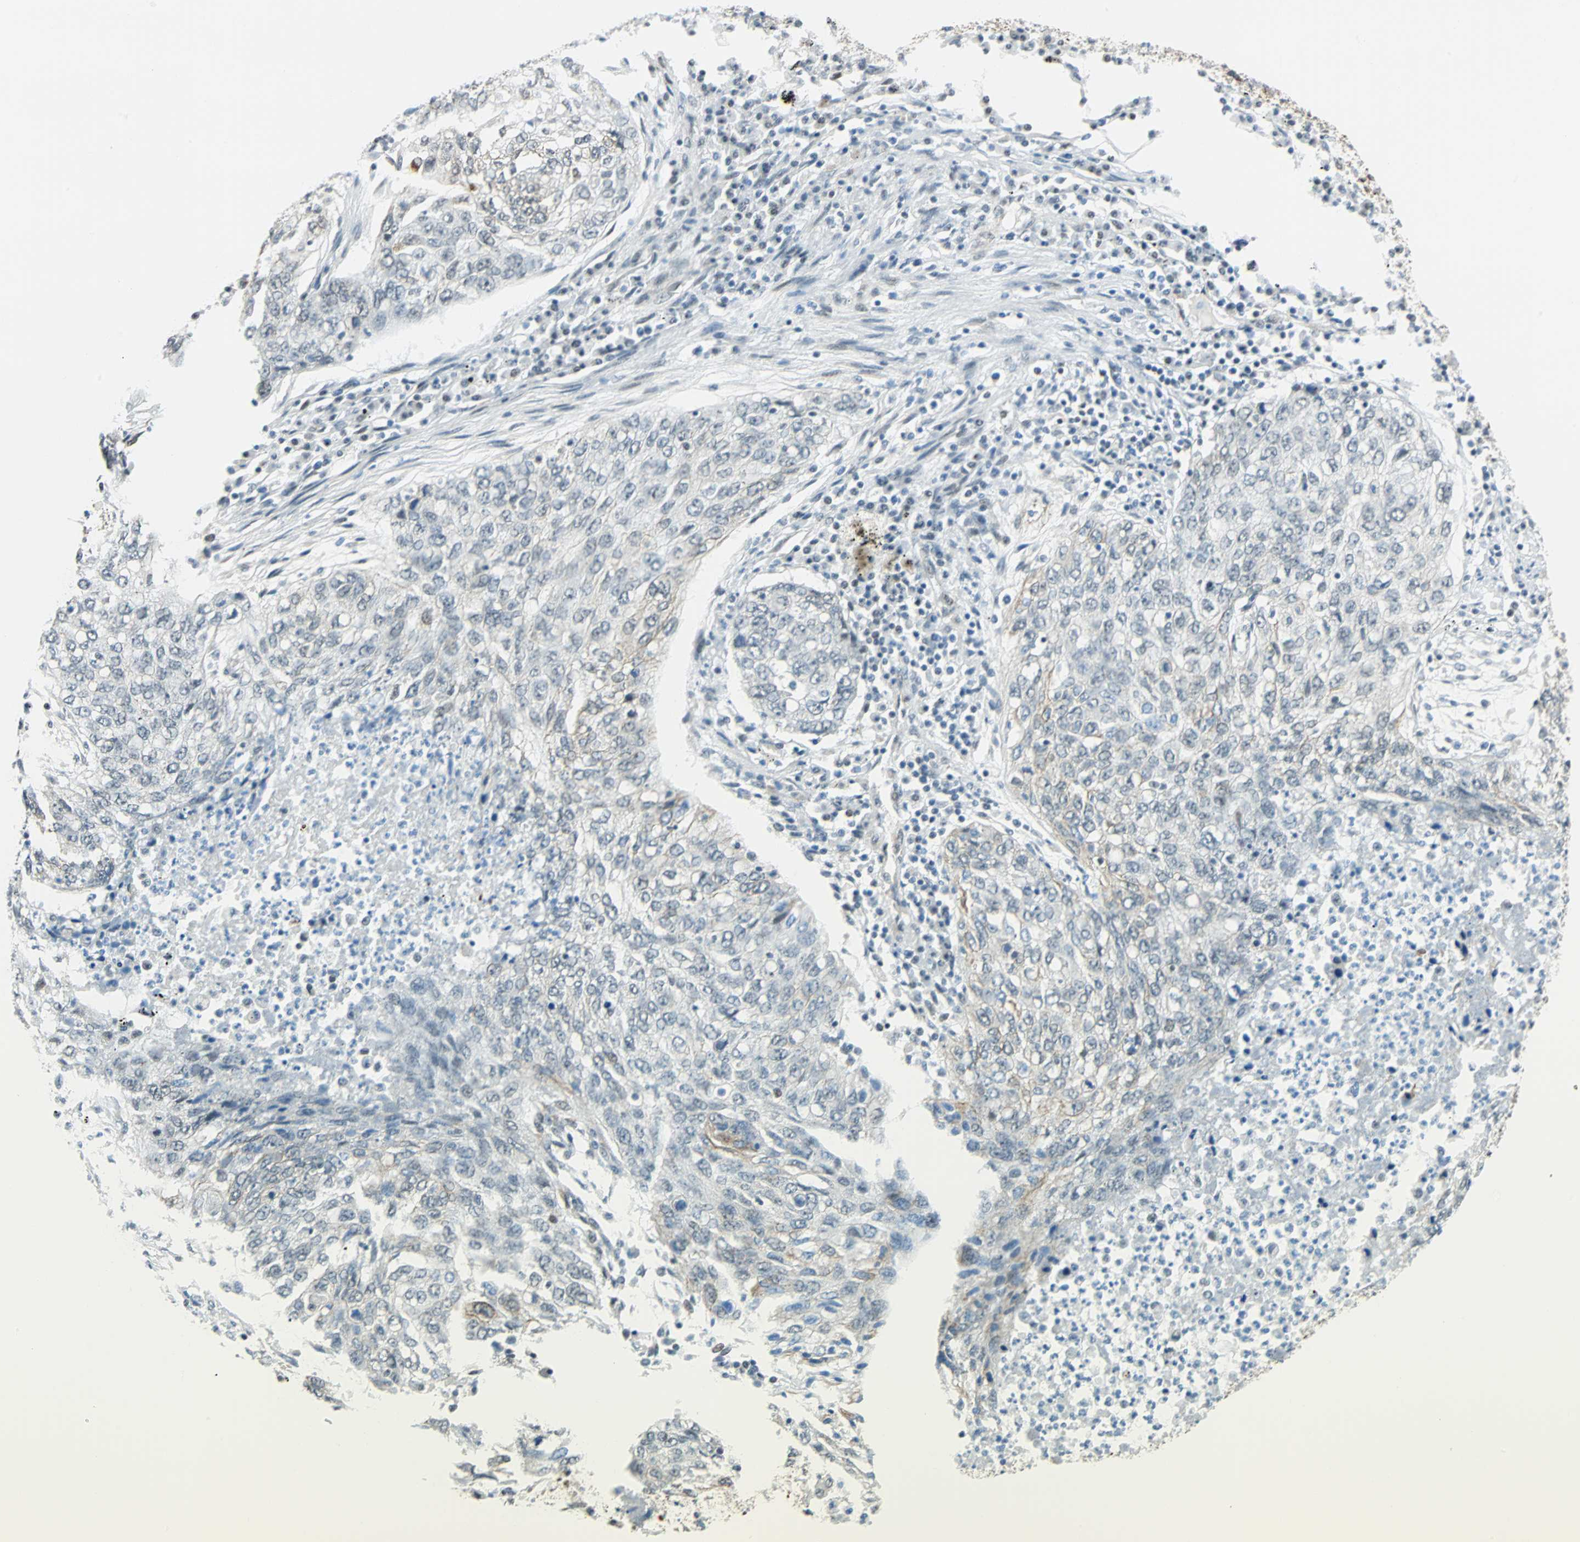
{"staining": {"intensity": "negative", "quantity": "none", "location": "none"}, "tissue": "lung cancer", "cell_type": "Tumor cells", "image_type": "cancer", "snomed": [{"axis": "morphology", "description": "Squamous cell carcinoma, NOS"}, {"axis": "topography", "description": "Lung"}], "caption": "Immunohistochemistry (IHC) micrograph of human lung cancer stained for a protein (brown), which displays no expression in tumor cells.", "gene": "NELFE", "patient": {"sex": "female", "age": 63}}